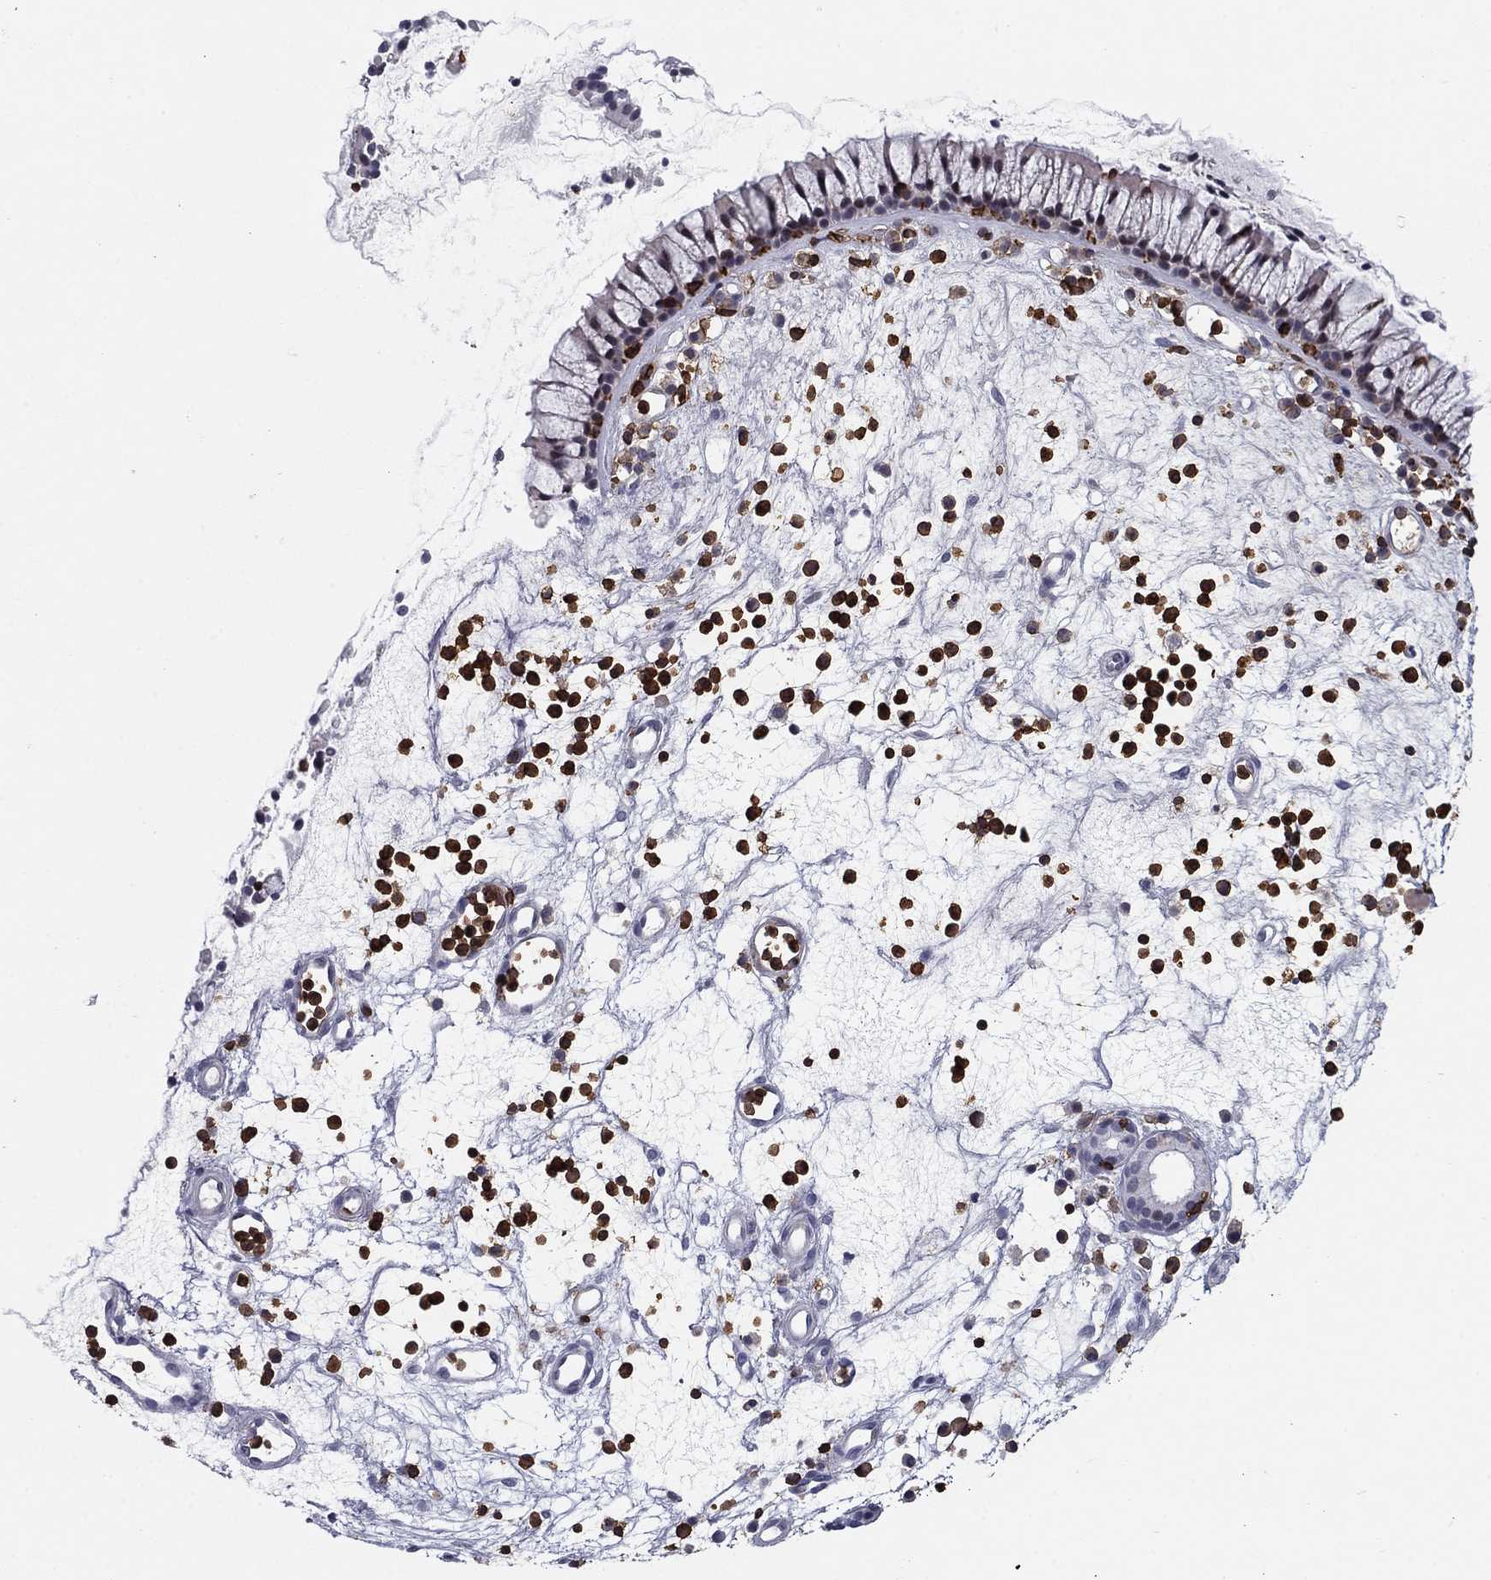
{"staining": {"intensity": "negative", "quantity": "none", "location": "none"}, "tissue": "nasopharynx", "cell_type": "Respiratory epithelial cells", "image_type": "normal", "snomed": [{"axis": "morphology", "description": "Normal tissue, NOS"}, {"axis": "topography", "description": "Nasopharynx"}], "caption": "Respiratory epithelial cells are negative for protein expression in unremarkable human nasopharynx. The staining was performed using DAB (3,3'-diaminobenzidine) to visualize the protein expression in brown, while the nuclei were stained in blue with hematoxylin (Magnification: 20x).", "gene": "ARHGAP27", "patient": {"sex": "male", "age": 77}}